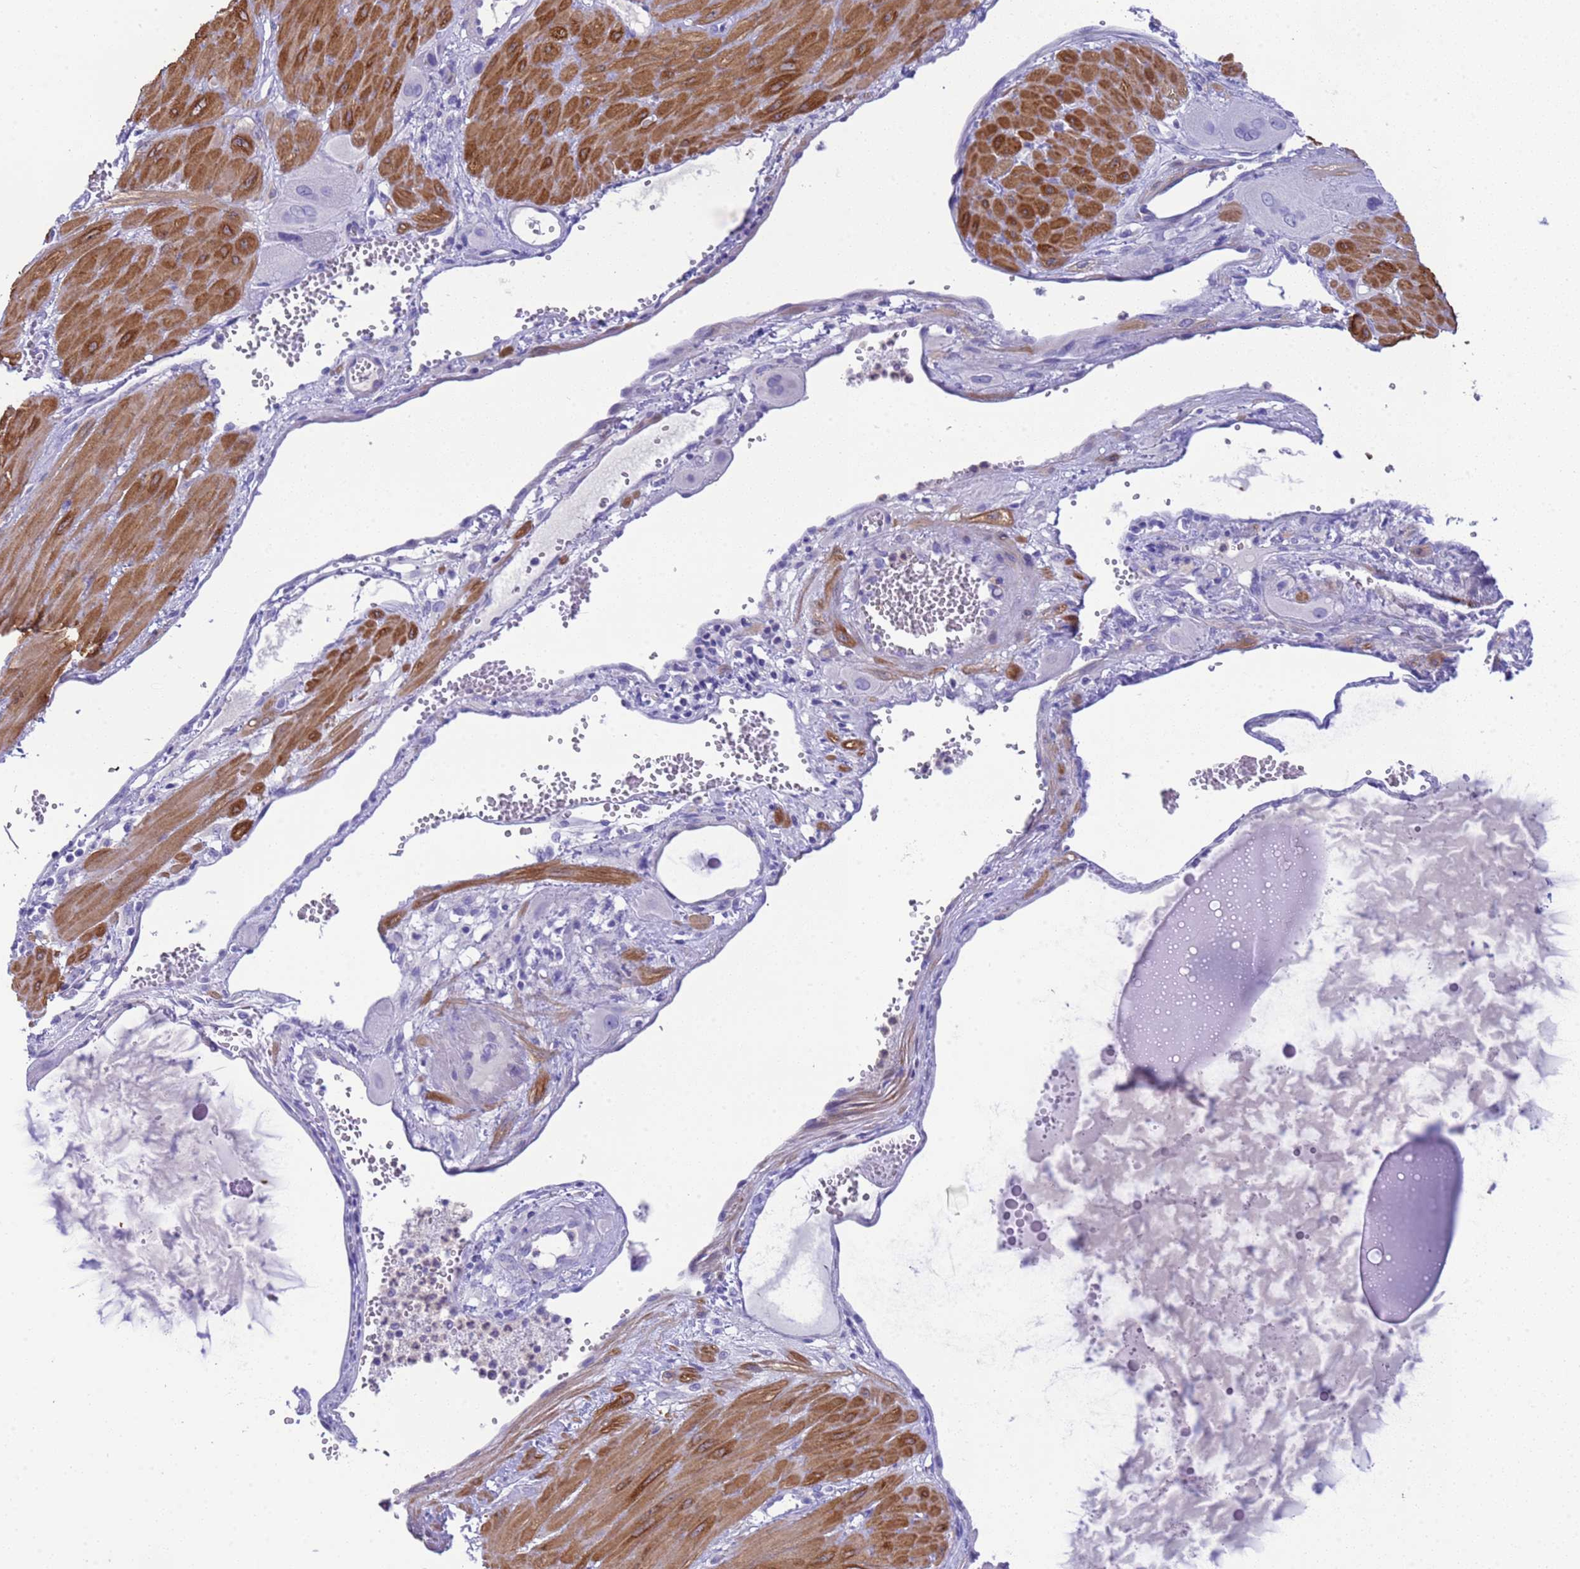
{"staining": {"intensity": "negative", "quantity": "none", "location": "none"}, "tissue": "cervical cancer", "cell_type": "Tumor cells", "image_type": "cancer", "snomed": [{"axis": "morphology", "description": "Squamous cell carcinoma, NOS"}, {"axis": "topography", "description": "Cervix"}], "caption": "Histopathology image shows no protein expression in tumor cells of cervical cancer tissue.", "gene": "USP38", "patient": {"sex": "female", "age": 34}}